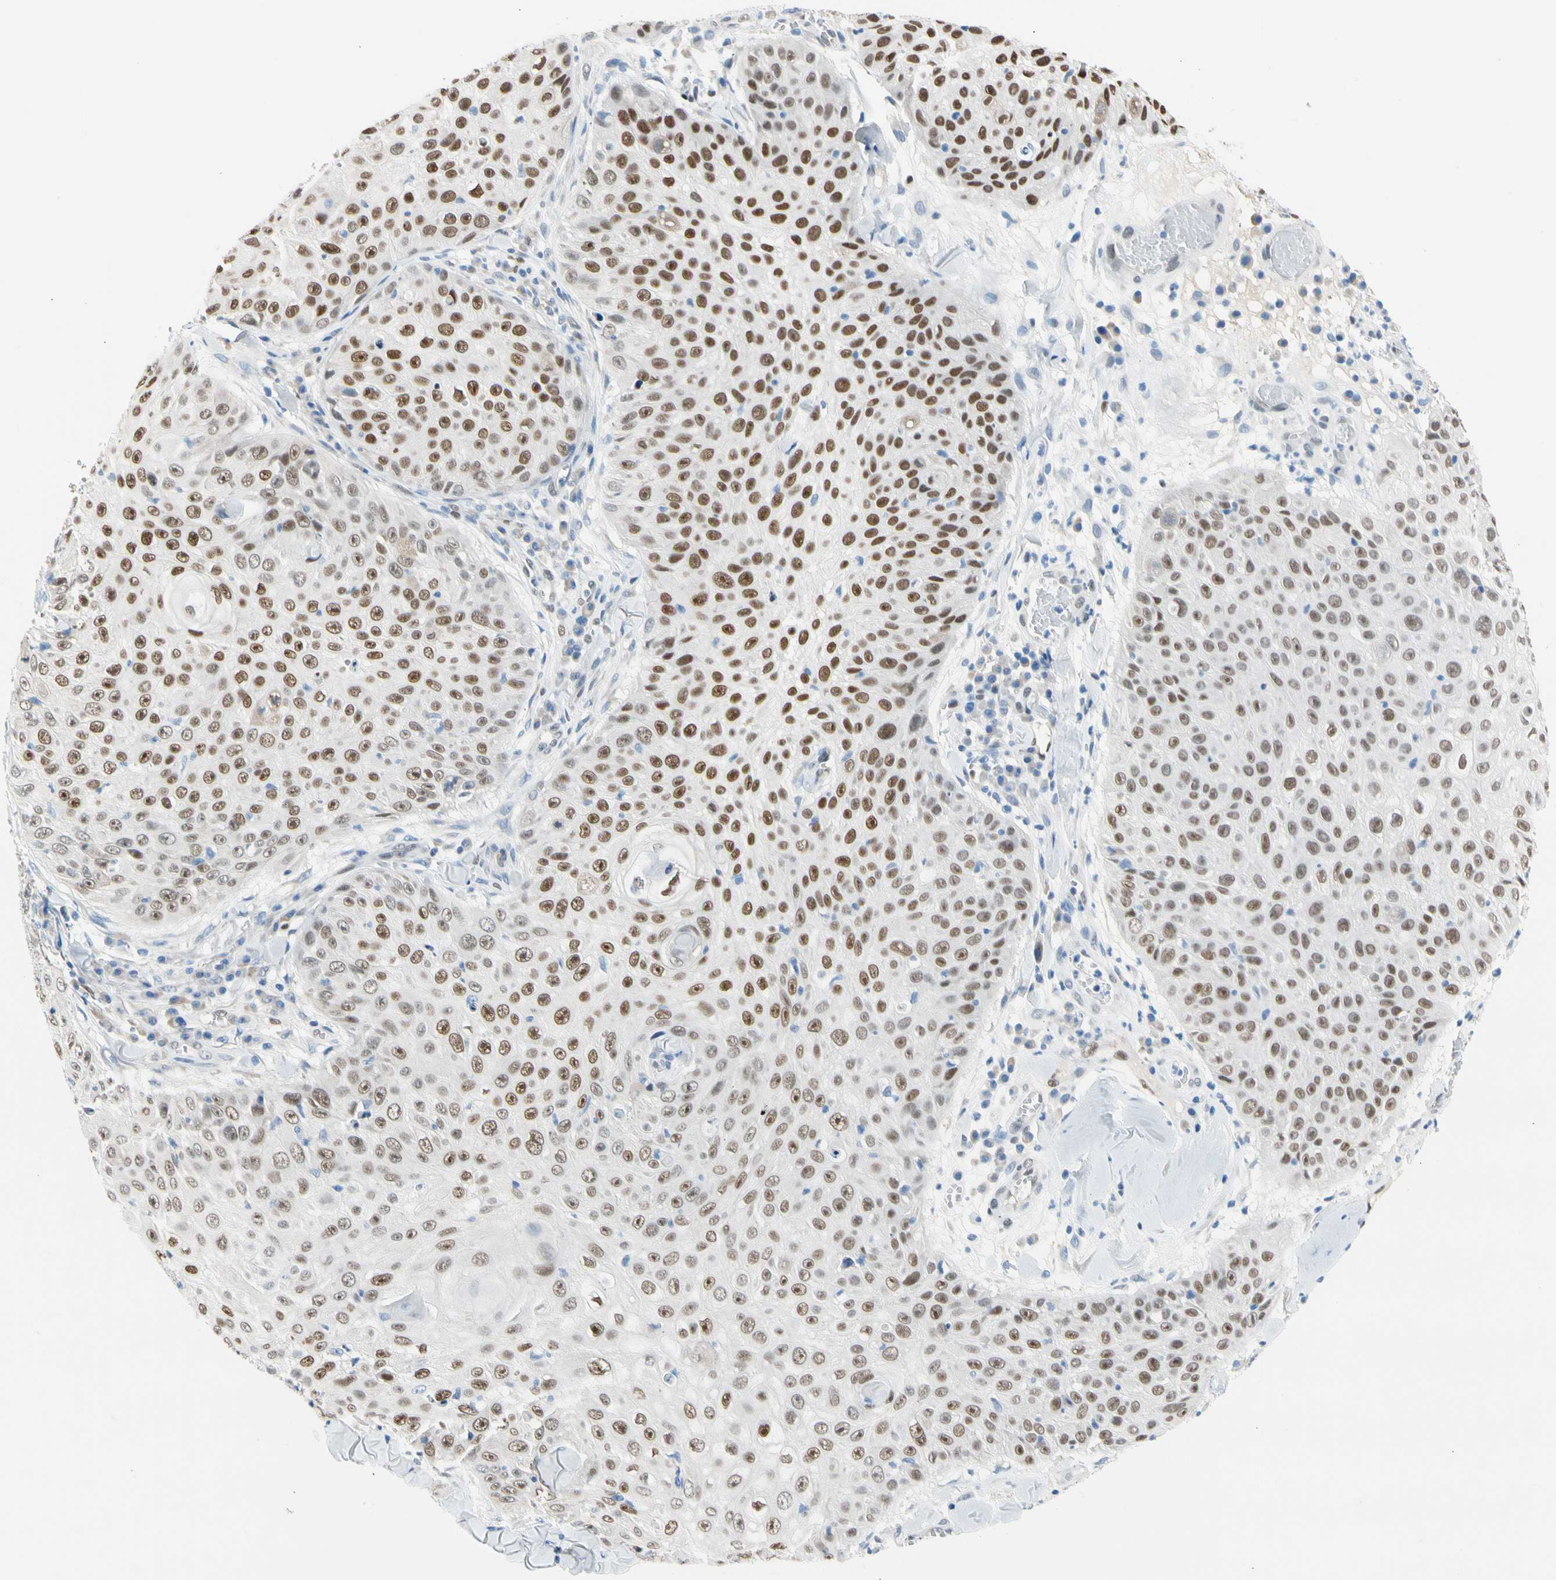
{"staining": {"intensity": "moderate", "quantity": ">75%", "location": "nuclear"}, "tissue": "skin cancer", "cell_type": "Tumor cells", "image_type": "cancer", "snomed": [{"axis": "morphology", "description": "Squamous cell carcinoma, NOS"}, {"axis": "topography", "description": "Skin"}], "caption": "Protein expression analysis of squamous cell carcinoma (skin) demonstrates moderate nuclear staining in about >75% of tumor cells. (brown staining indicates protein expression, while blue staining denotes nuclei).", "gene": "NFIA", "patient": {"sex": "male", "age": 86}}